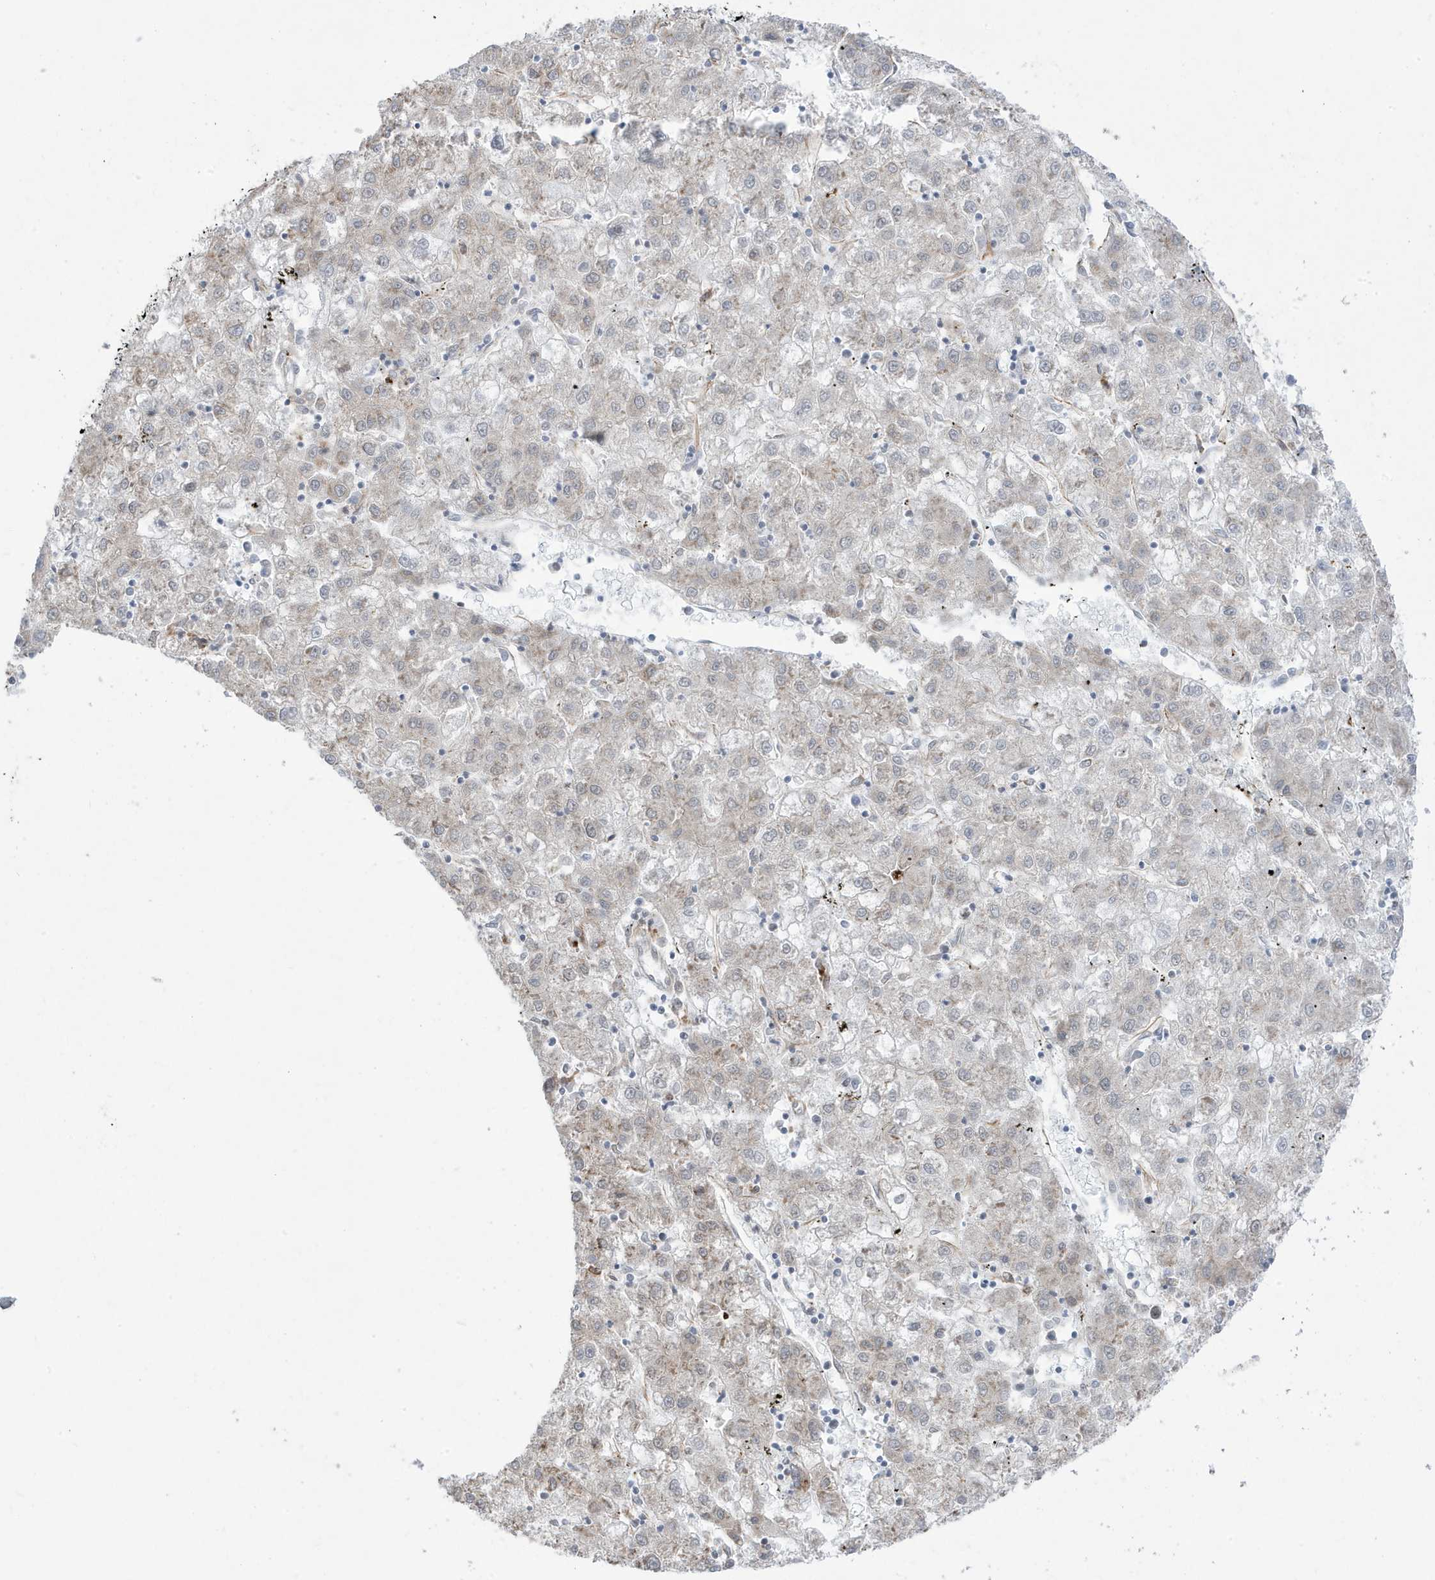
{"staining": {"intensity": "weak", "quantity": "<25%", "location": "cytoplasmic/membranous,nuclear"}, "tissue": "liver cancer", "cell_type": "Tumor cells", "image_type": "cancer", "snomed": [{"axis": "morphology", "description": "Carcinoma, Hepatocellular, NOS"}, {"axis": "topography", "description": "Liver"}], "caption": "Immunohistochemistry micrograph of human liver cancer (hepatocellular carcinoma) stained for a protein (brown), which shows no staining in tumor cells.", "gene": "ADAMTSL3", "patient": {"sex": "male", "age": 72}}